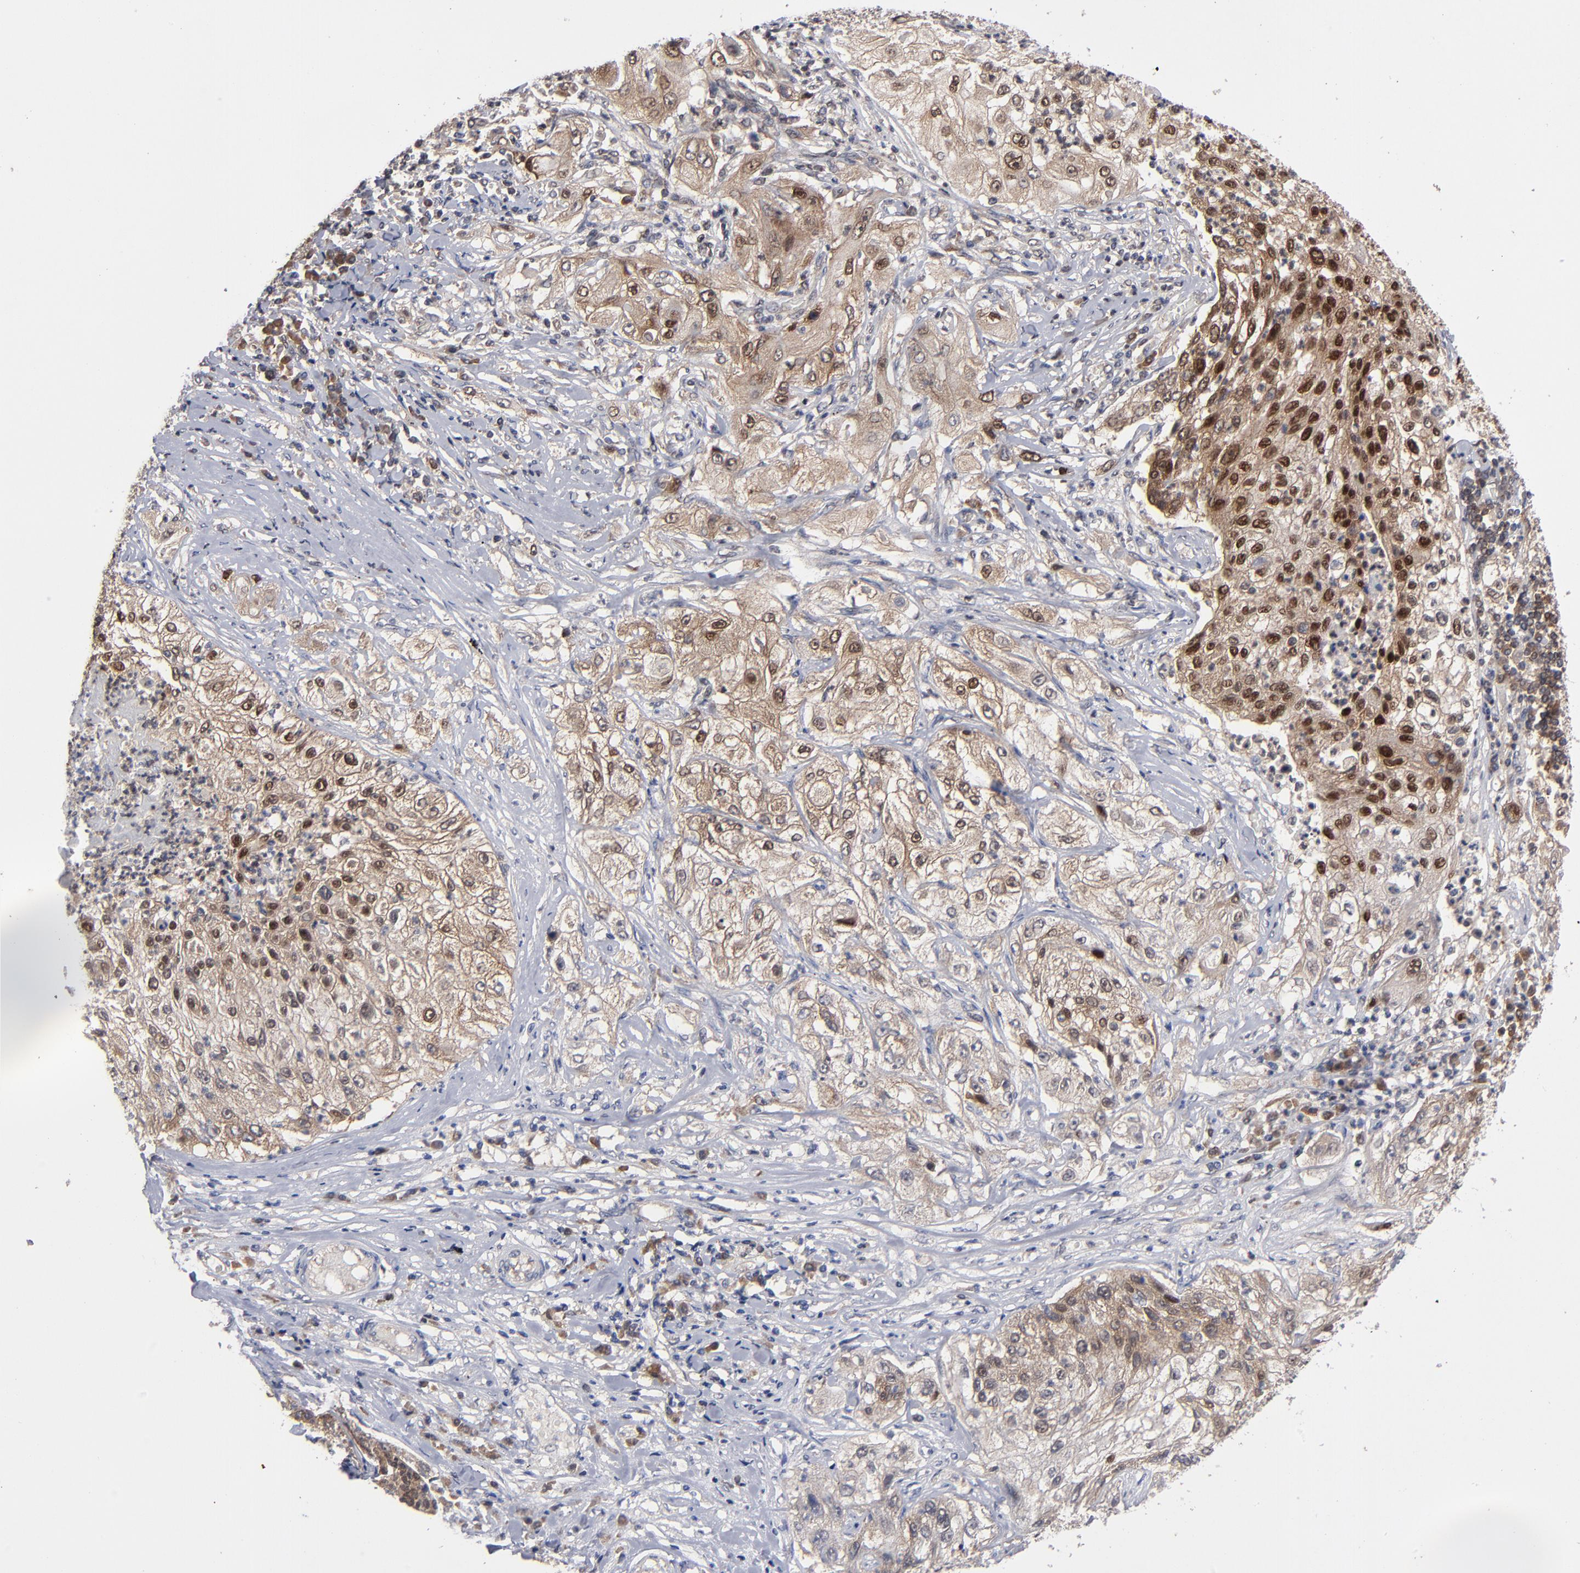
{"staining": {"intensity": "moderate", "quantity": "25%-75%", "location": "cytoplasmic/membranous"}, "tissue": "lung cancer", "cell_type": "Tumor cells", "image_type": "cancer", "snomed": [{"axis": "morphology", "description": "Inflammation, NOS"}, {"axis": "morphology", "description": "Squamous cell carcinoma, NOS"}, {"axis": "topography", "description": "Lymph node"}, {"axis": "topography", "description": "Soft tissue"}, {"axis": "topography", "description": "Lung"}], "caption": "DAB immunohistochemical staining of lung squamous cell carcinoma displays moderate cytoplasmic/membranous protein staining in about 25%-75% of tumor cells.", "gene": "ALG13", "patient": {"sex": "male", "age": 66}}